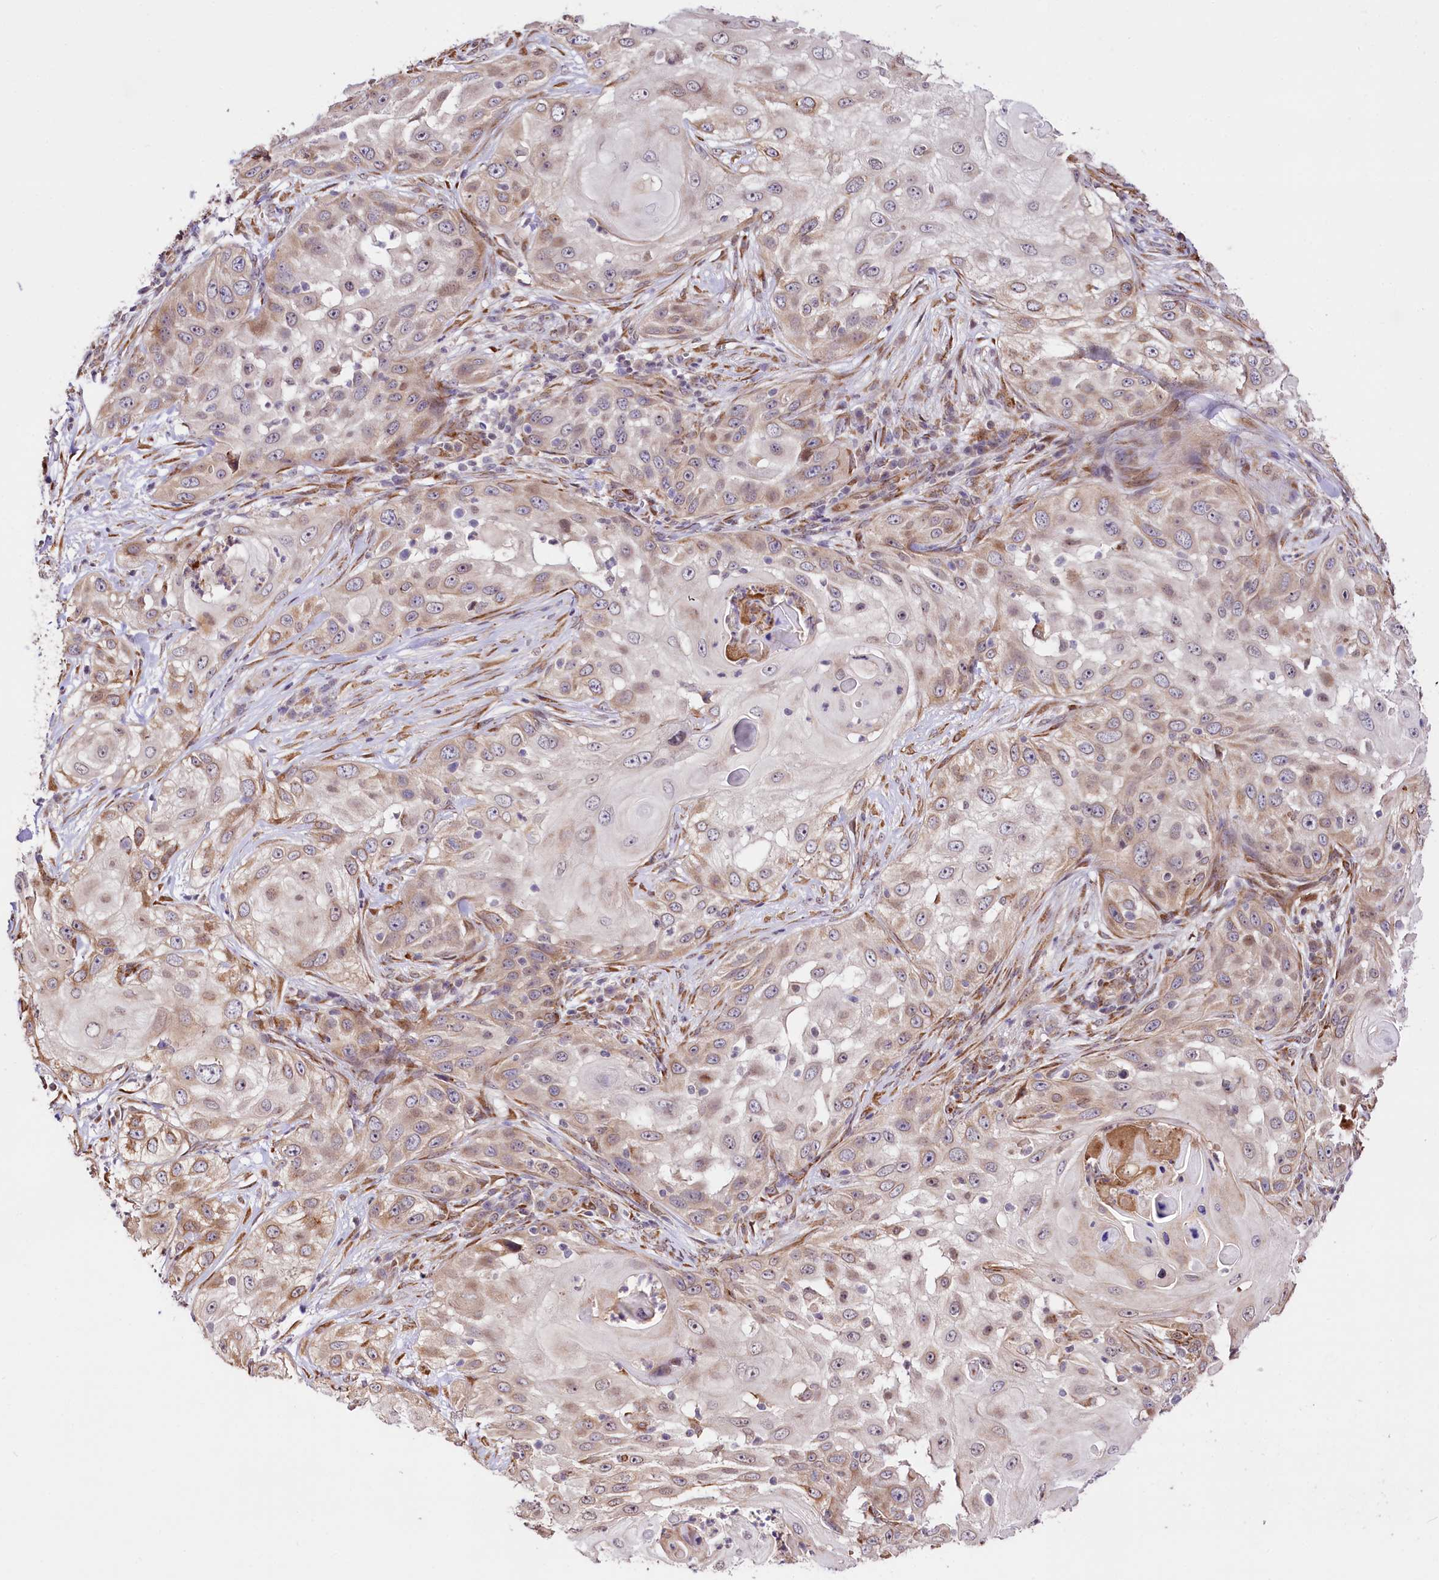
{"staining": {"intensity": "weak", "quantity": "25%-75%", "location": "cytoplasmic/membranous"}, "tissue": "skin cancer", "cell_type": "Tumor cells", "image_type": "cancer", "snomed": [{"axis": "morphology", "description": "Squamous cell carcinoma, NOS"}, {"axis": "topography", "description": "Skin"}], "caption": "Immunohistochemistry photomicrograph of squamous cell carcinoma (skin) stained for a protein (brown), which exhibits low levels of weak cytoplasmic/membranous expression in approximately 25%-75% of tumor cells.", "gene": "CUTC", "patient": {"sex": "female", "age": 44}}